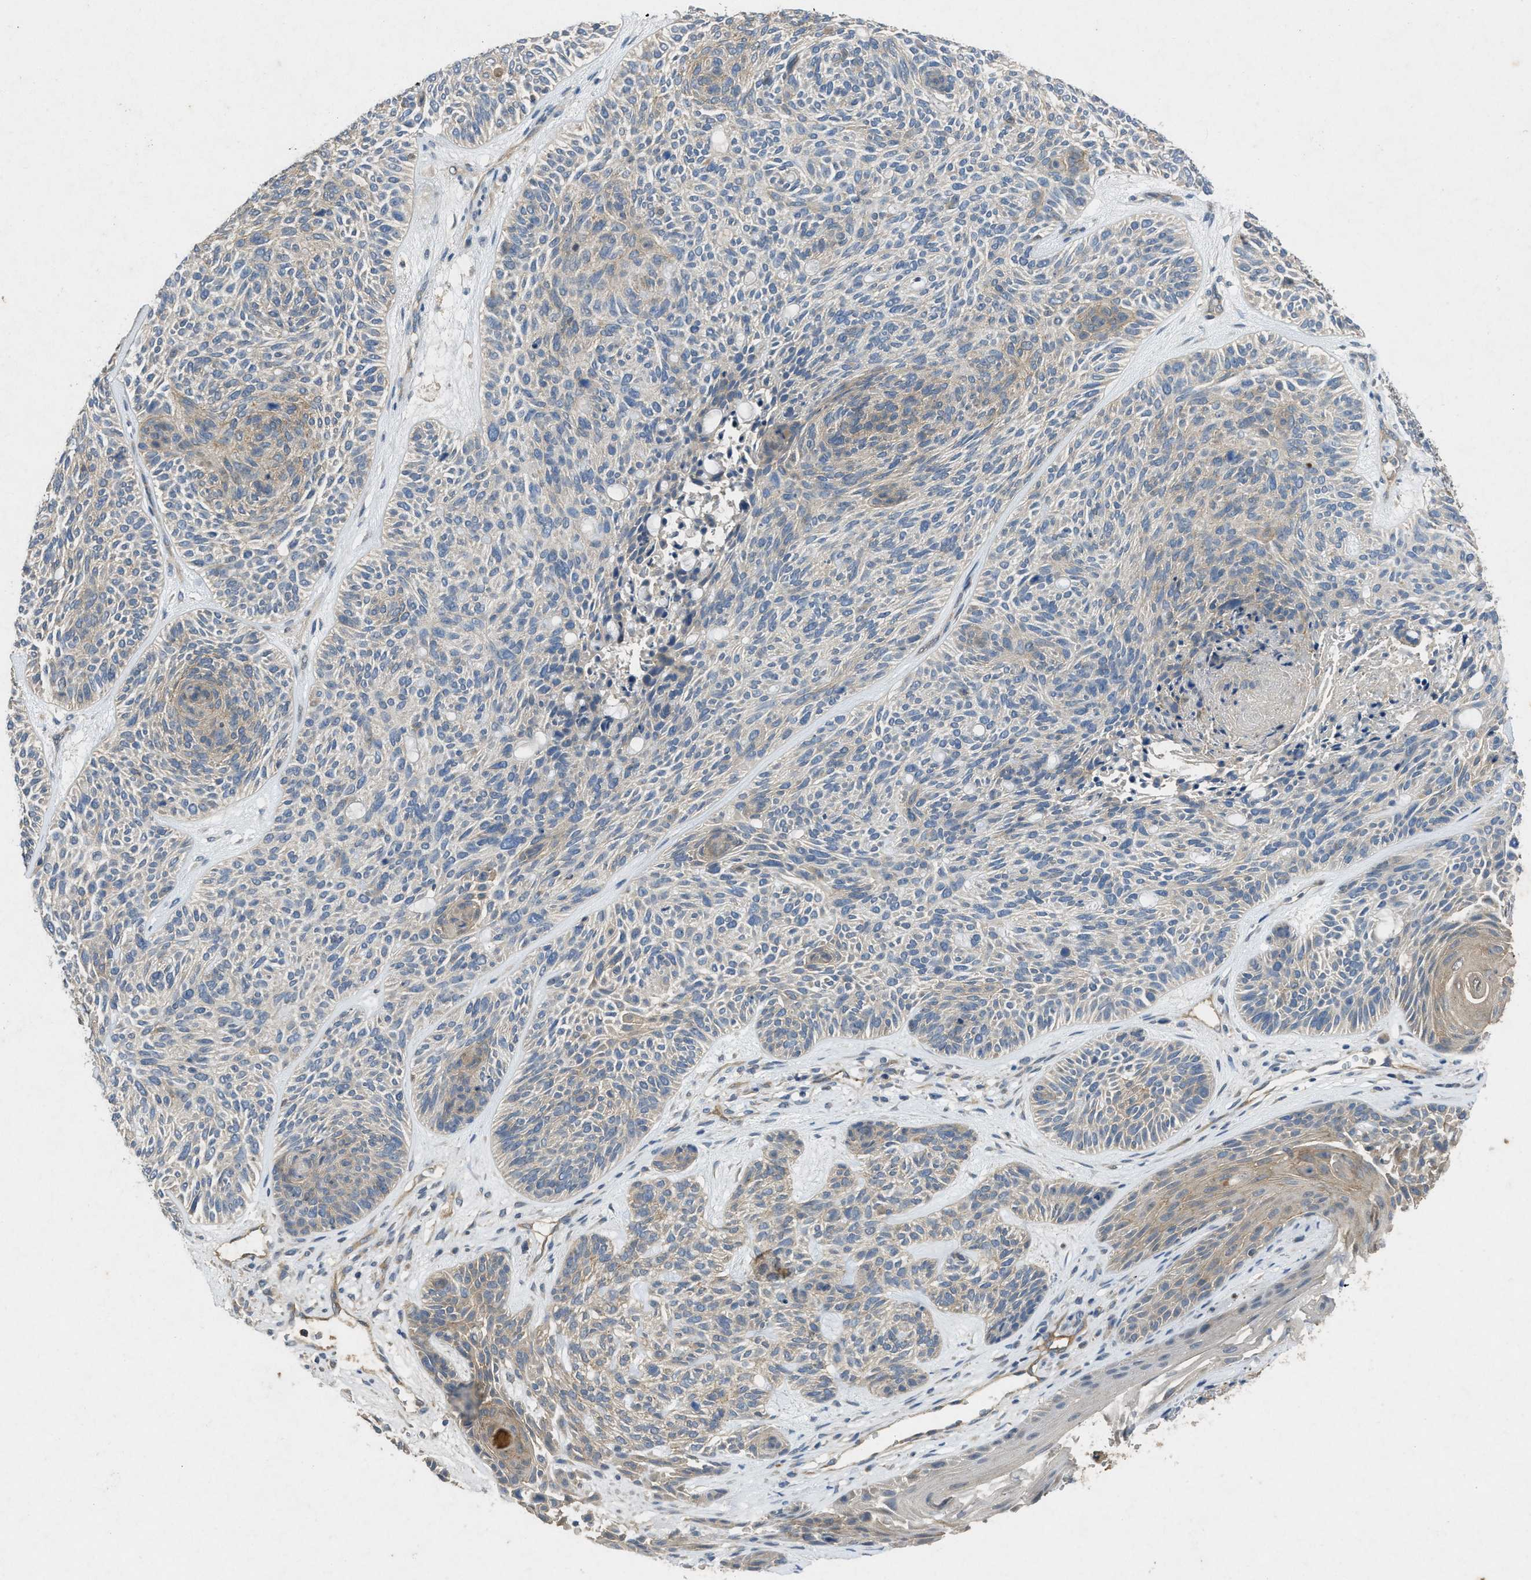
{"staining": {"intensity": "weak", "quantity": "<25%", "location": "cytoplasmic/membranous"}, "tissue": "skin cancer", "cell_type": "Tumor cells", "image_type": "cancer", "snomed": [{"axis": "morphology", "description": "Basal cell carcinoma"}, {"axis": "topography", "description": "Skin"}], "caption": "Immunohistochemistry (IHC) of skin cancer (basal cell carcinoma) demonstrates no staining in tumor cells.", "gene": "PPP3CA", "patient": {"sex": "male", "age": 55}}